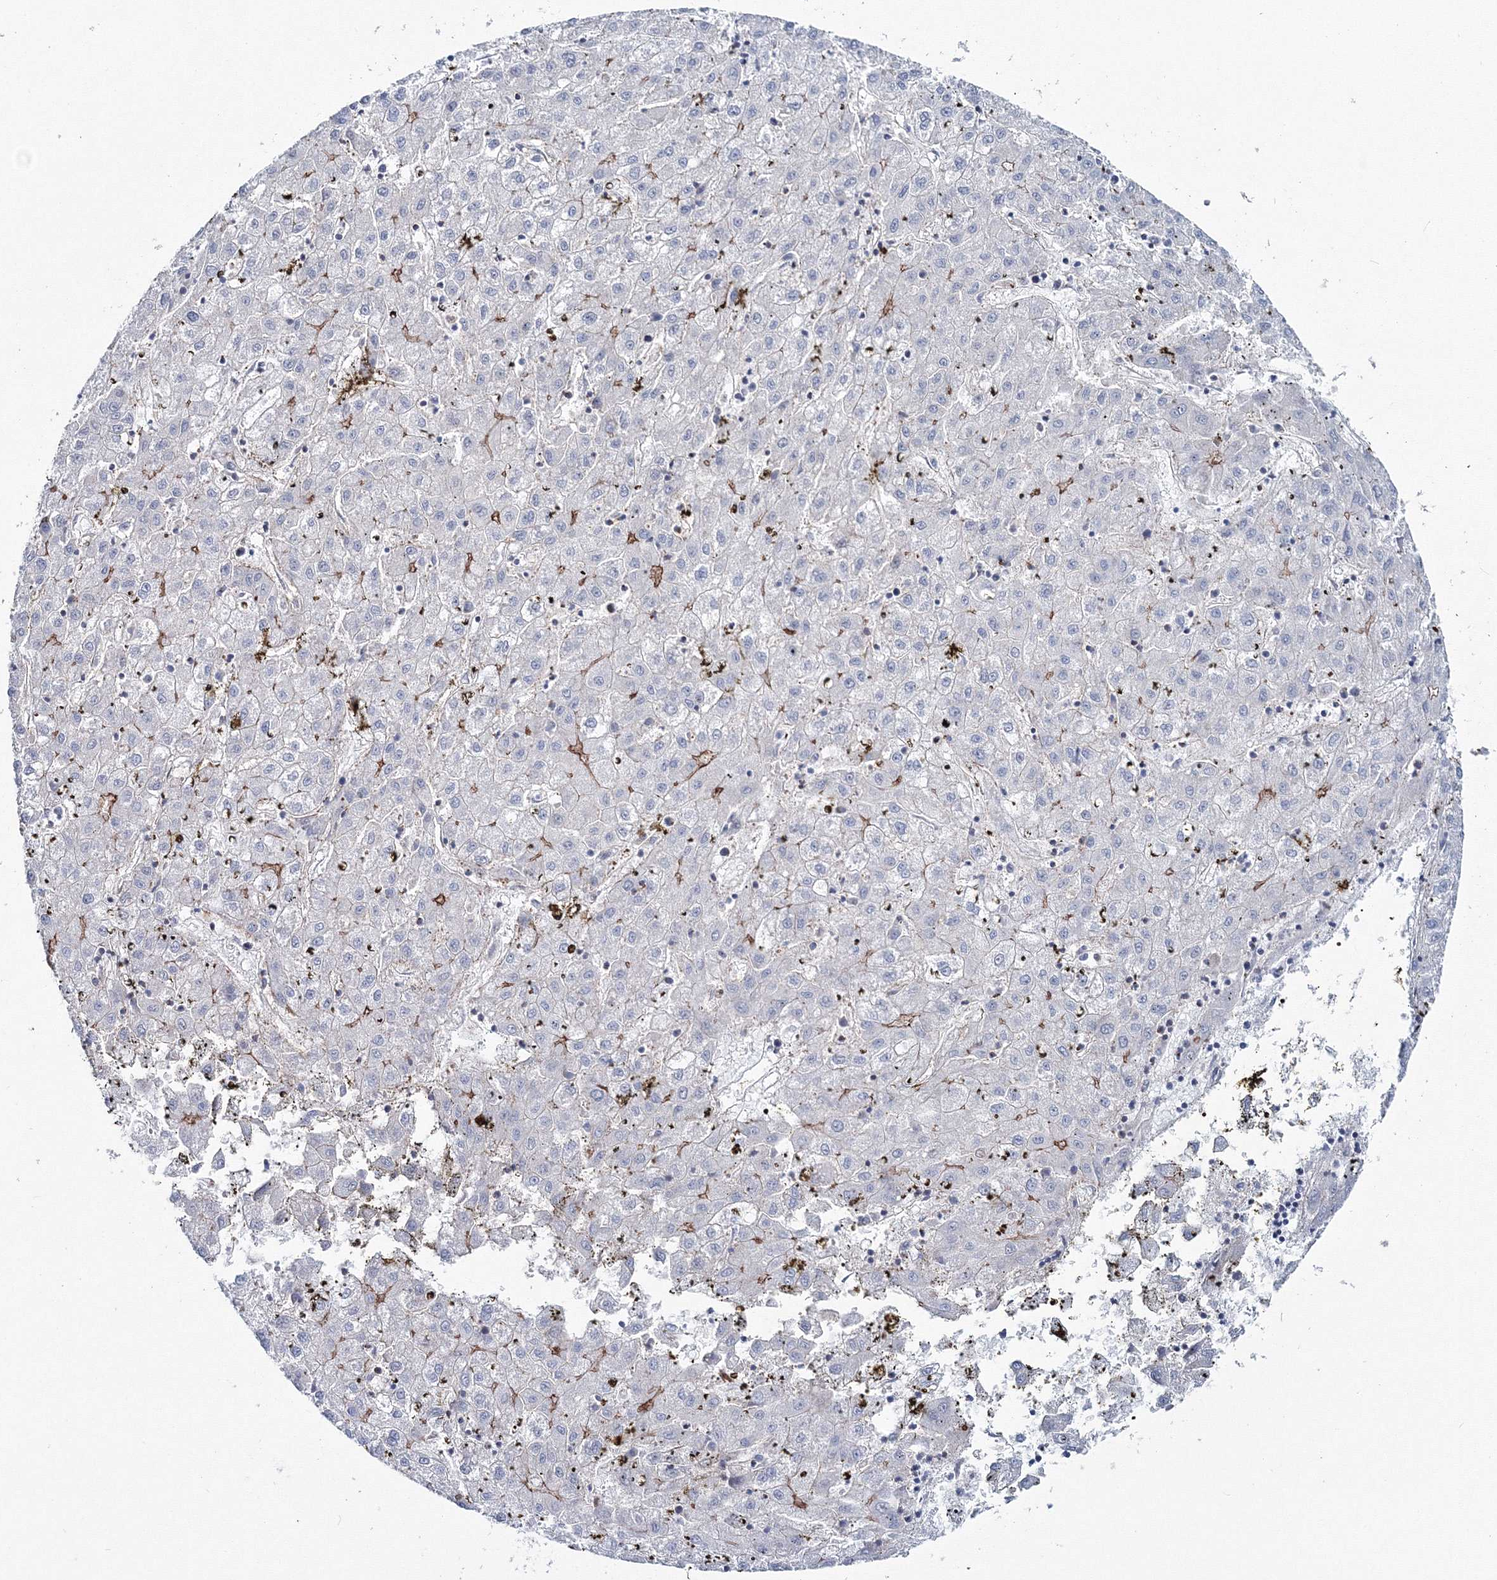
{"staining": {"intensity": "negative", "quantity": "none", "location": "none"}, "tissue": "liver cancer", "cell_type": "Tumor cells", "image_type": "cancer", "snomed": [{"axis": "morphology", "description": "Carcinoma, Hepatocellular, NOS"}, {"axis": "topography", "description": "Liver"}], "caption": "IHC of liver cancer (hepatocellular carcinoma) displays no positivity in tumor cells. The staining was performed using DAB (3,3'-diaminobenzidine) to visualize the protein expression in brown, while the nuclei were stained in blue with hematoxylin (Magnification: 20x).", "gene": "GGA2", "patient": {"sex": "male", "age": 72}}